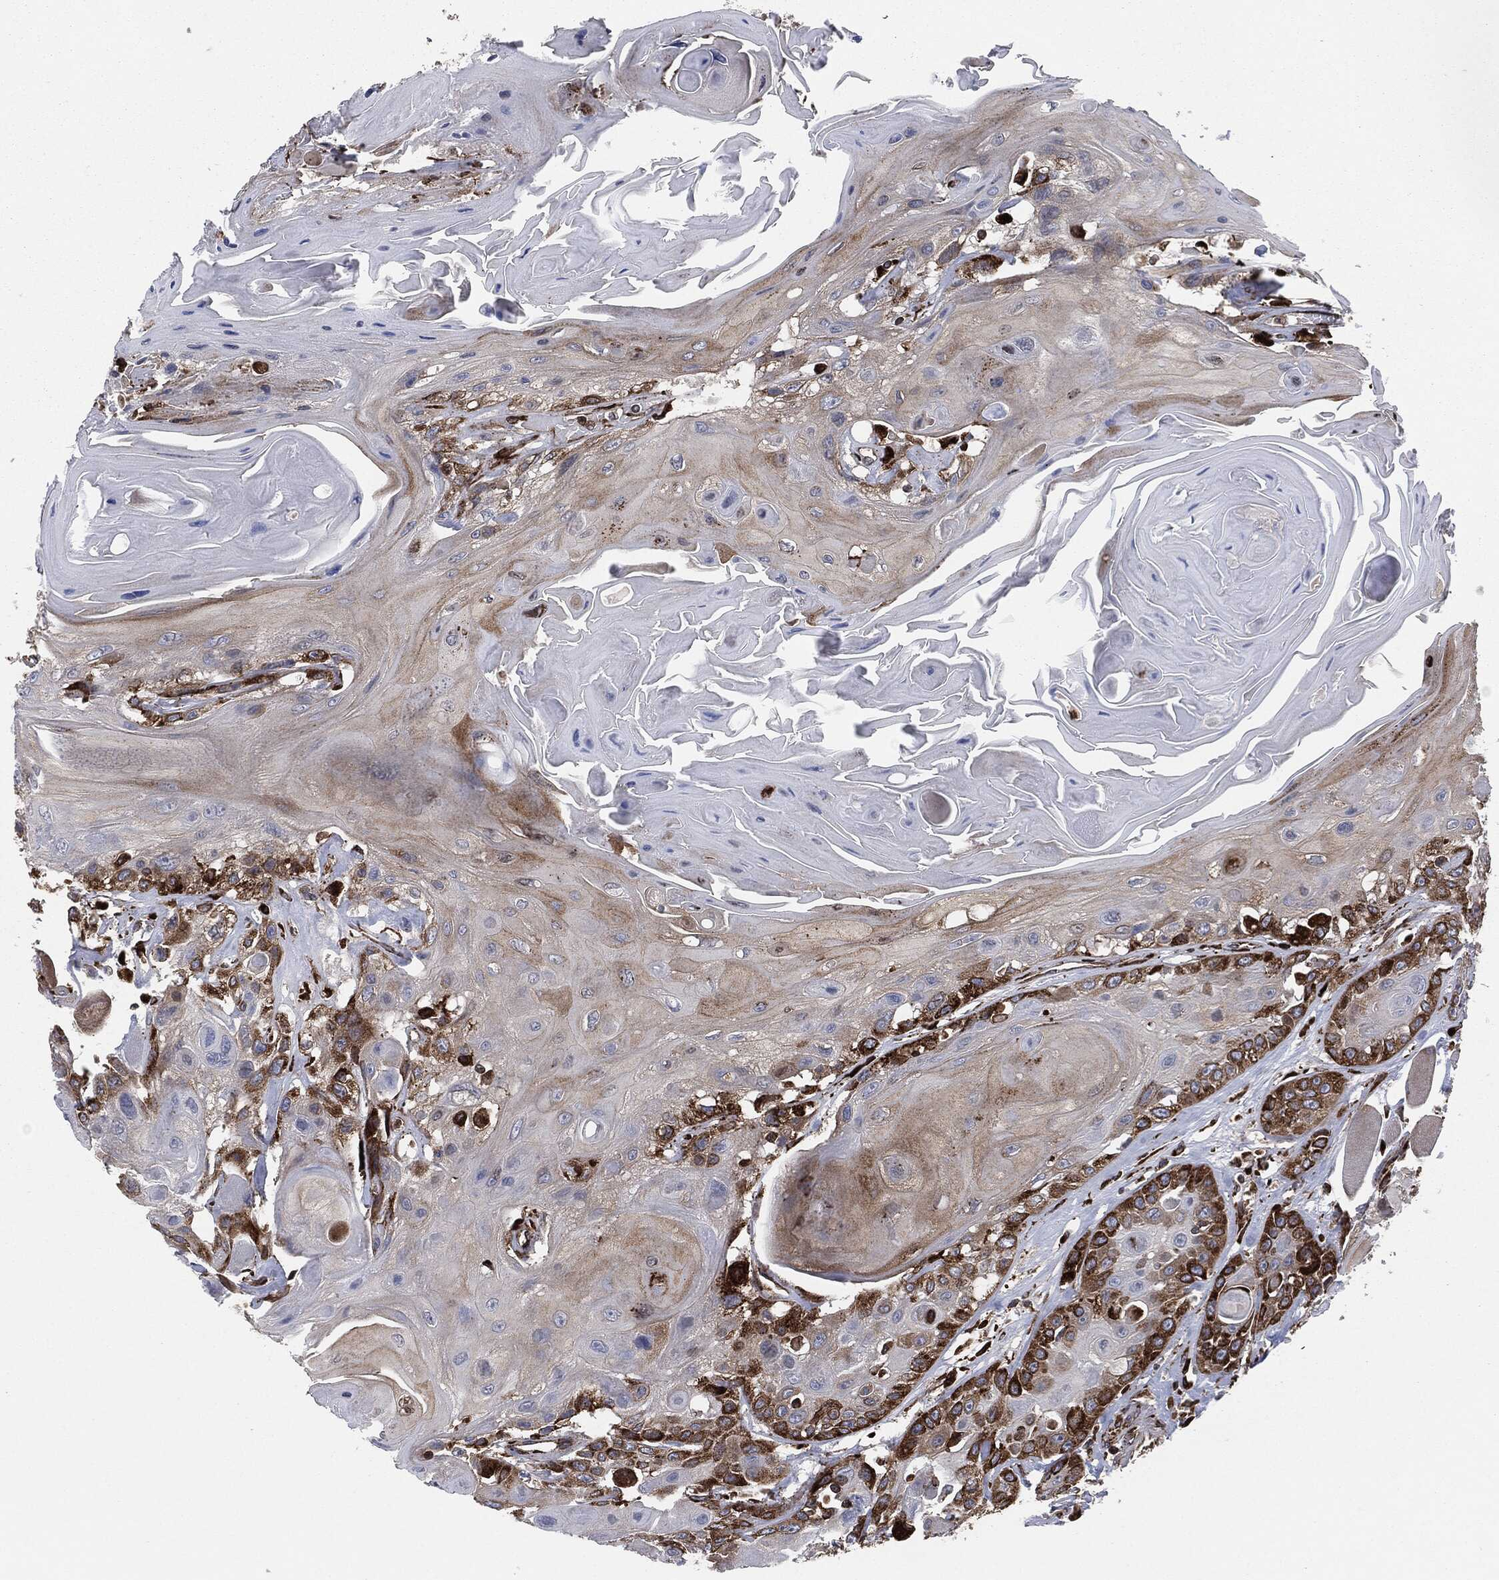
{"staining": {"intensity": "strong", "quantity": "<25%", "location": "cytoplasmic/membranous"}, "tissue": "head and neck cancer", "cell_type": "Tumor cells", "image_type": "cancer", "snomed": [{"axis": "morphology", "description": "Squamous cell carcinoma, NOS"}, {"axis": "topography", "description": "Head-Neck"}], "caption": "Head and neck cancer (squamous cell carcinoma) stained with immunohistochemistry (IHC) displays strong cytoplasmic/membranous positivity in approximately <25% of tumor cells. The protein is shown in brown color, while the nuclei are stained blue.", "gene": "CALR", "patient": {"sex": "female", "age": 59}}